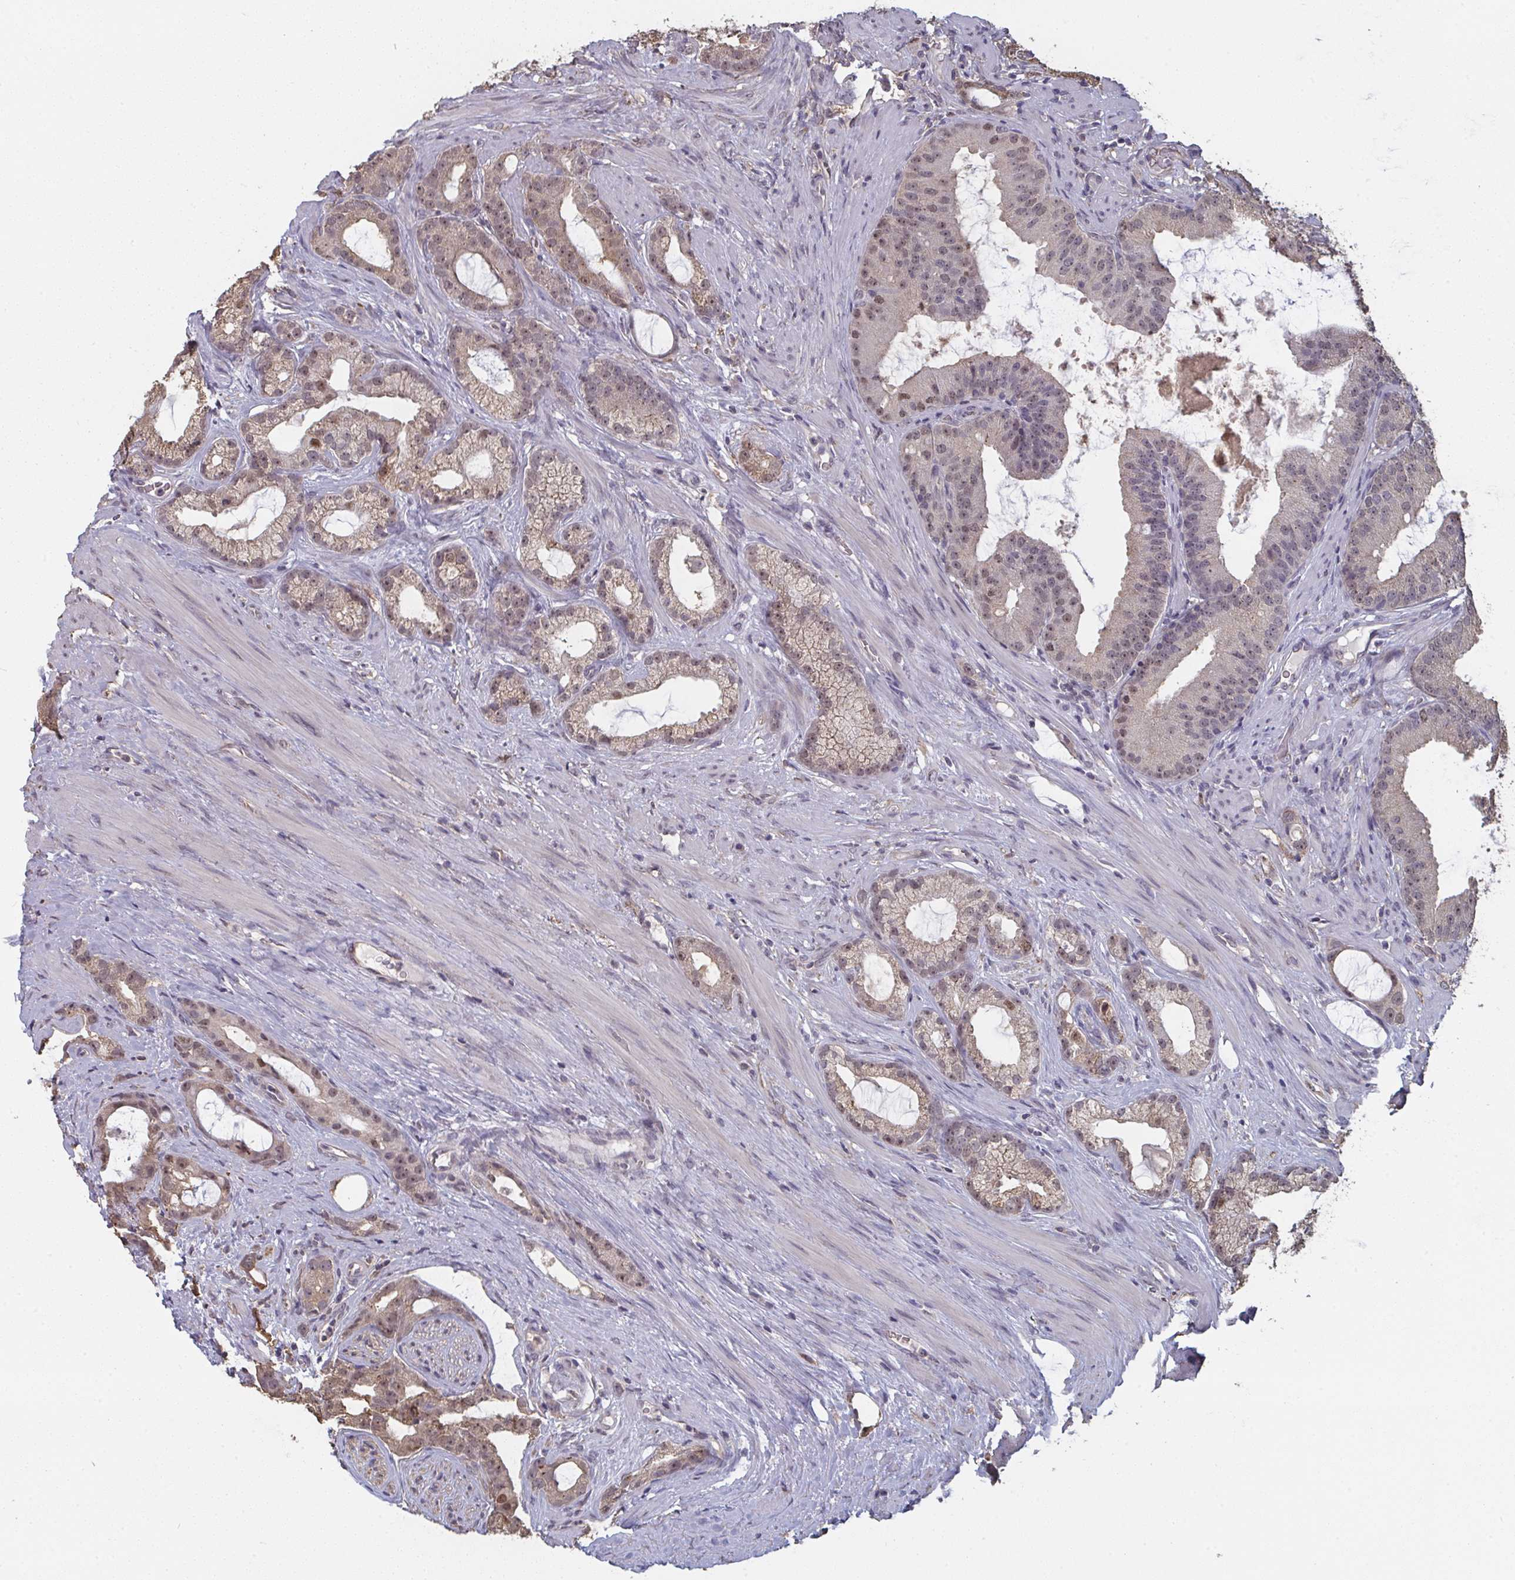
{"staining": {"intensity": "moderate", "quantity": "25%-75%", "location": "cytoplasmic/membranous,nuclear"}, "tissue": "prostate cancer", "cell_type": "Tumor cells", "image_type": "cancer", "snomed": [{"axis": "morphology", "description": "Adenocarcinoma, High grade"}, {"axis": "topography", "description": "Prostate"}], "caption": "Prostate cancer stained with IHC demonstrates moderate cytoplasmic/membranous and nuclear staining in approximately 25%-75% of tumor cells.", "gene": "LIX1", "patient": {"sex": "male", "age": 65}}